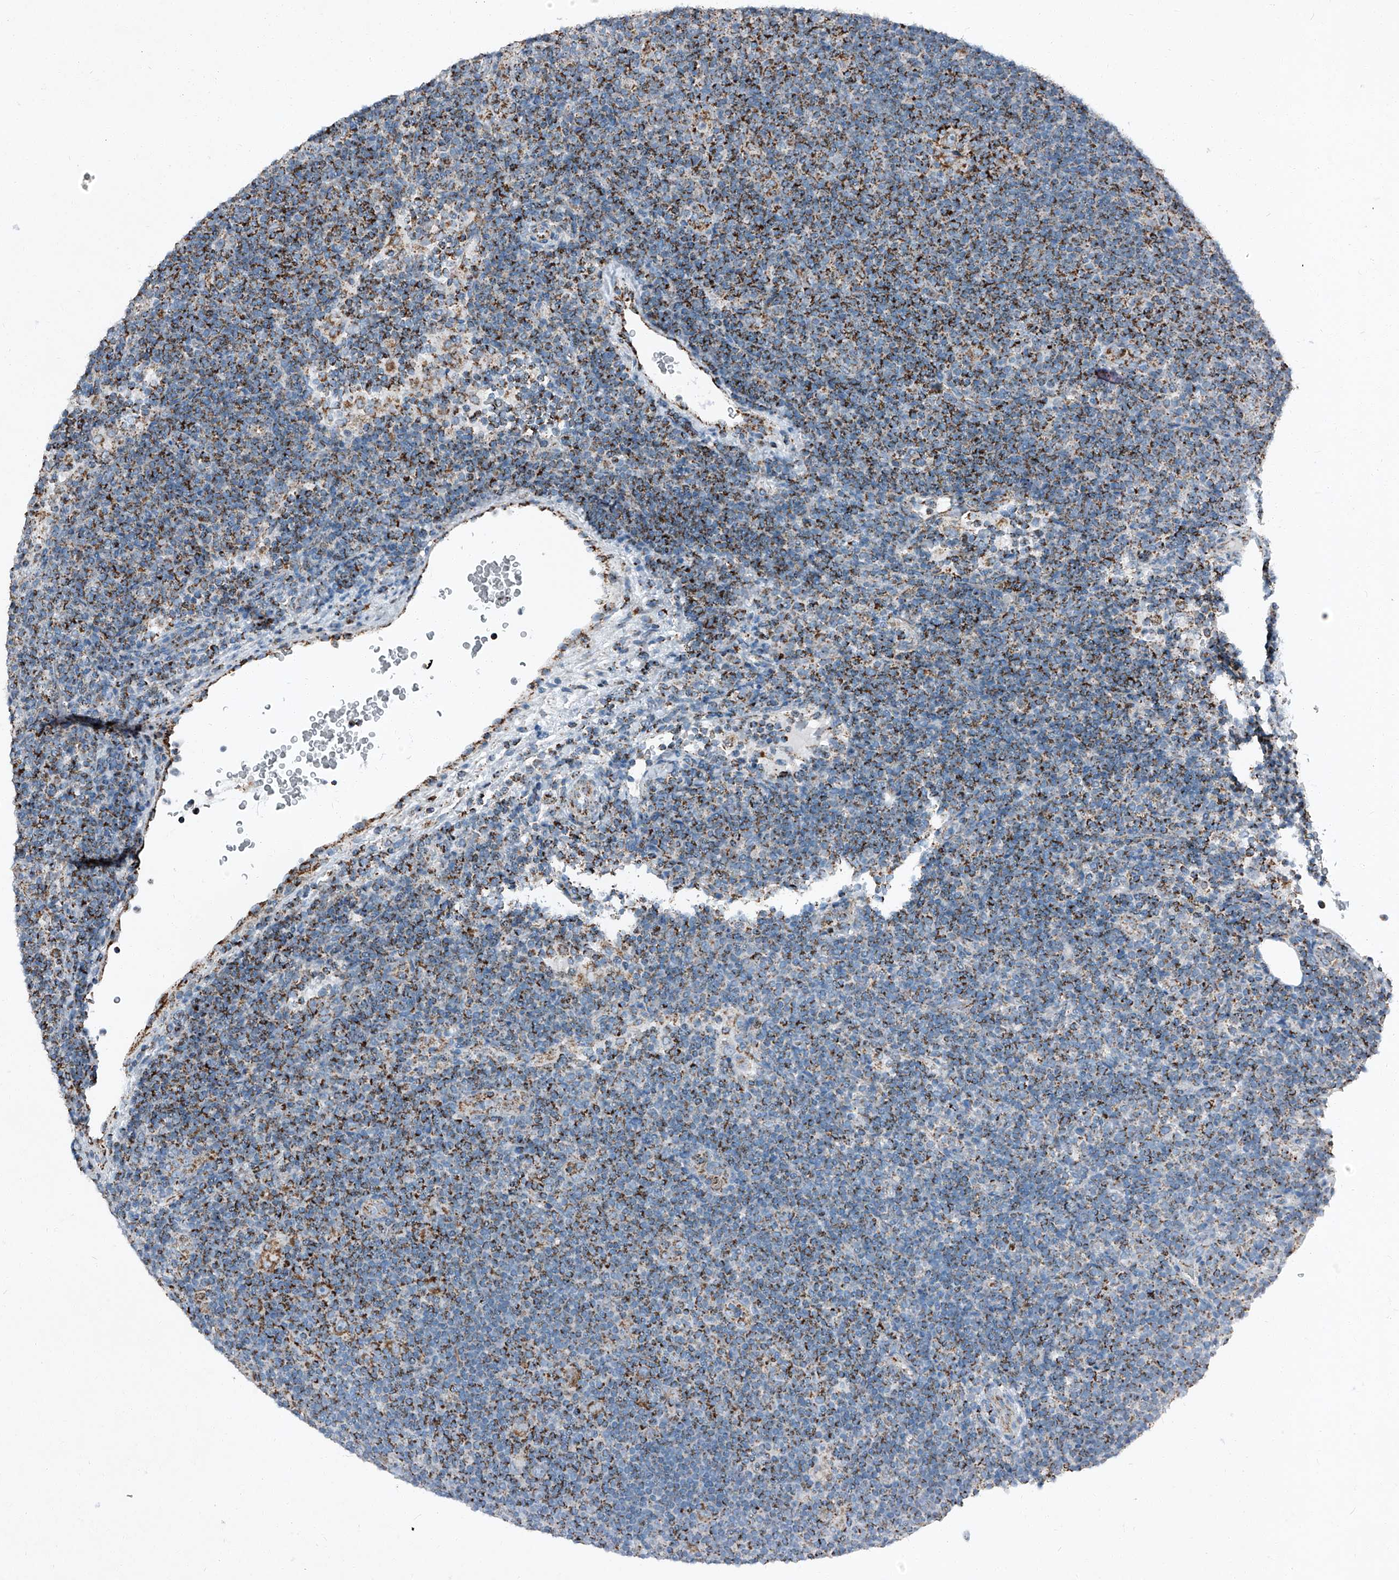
{"staining": {"intensity": "strong", "quantity": "25%-75%", "location": "cytoplasmic/membranous"}, "tissue": "lymphoma", "cell_type": "Tumor cells", "image_type": "cancer", "snomed": [{"axis": "morphology", "description": "Hodgkin's disease, NOS"}, {"axis": "topography", "description": "Lymph node"}], "caption": "Lymphoma stained for a protein (brown) exhibits strong cytoplasmic/membranous positive positivity in about 25%-75% of tumor cells.", "gene": "CHRNA7", "patient": {"sex": "female", "age": 57}}